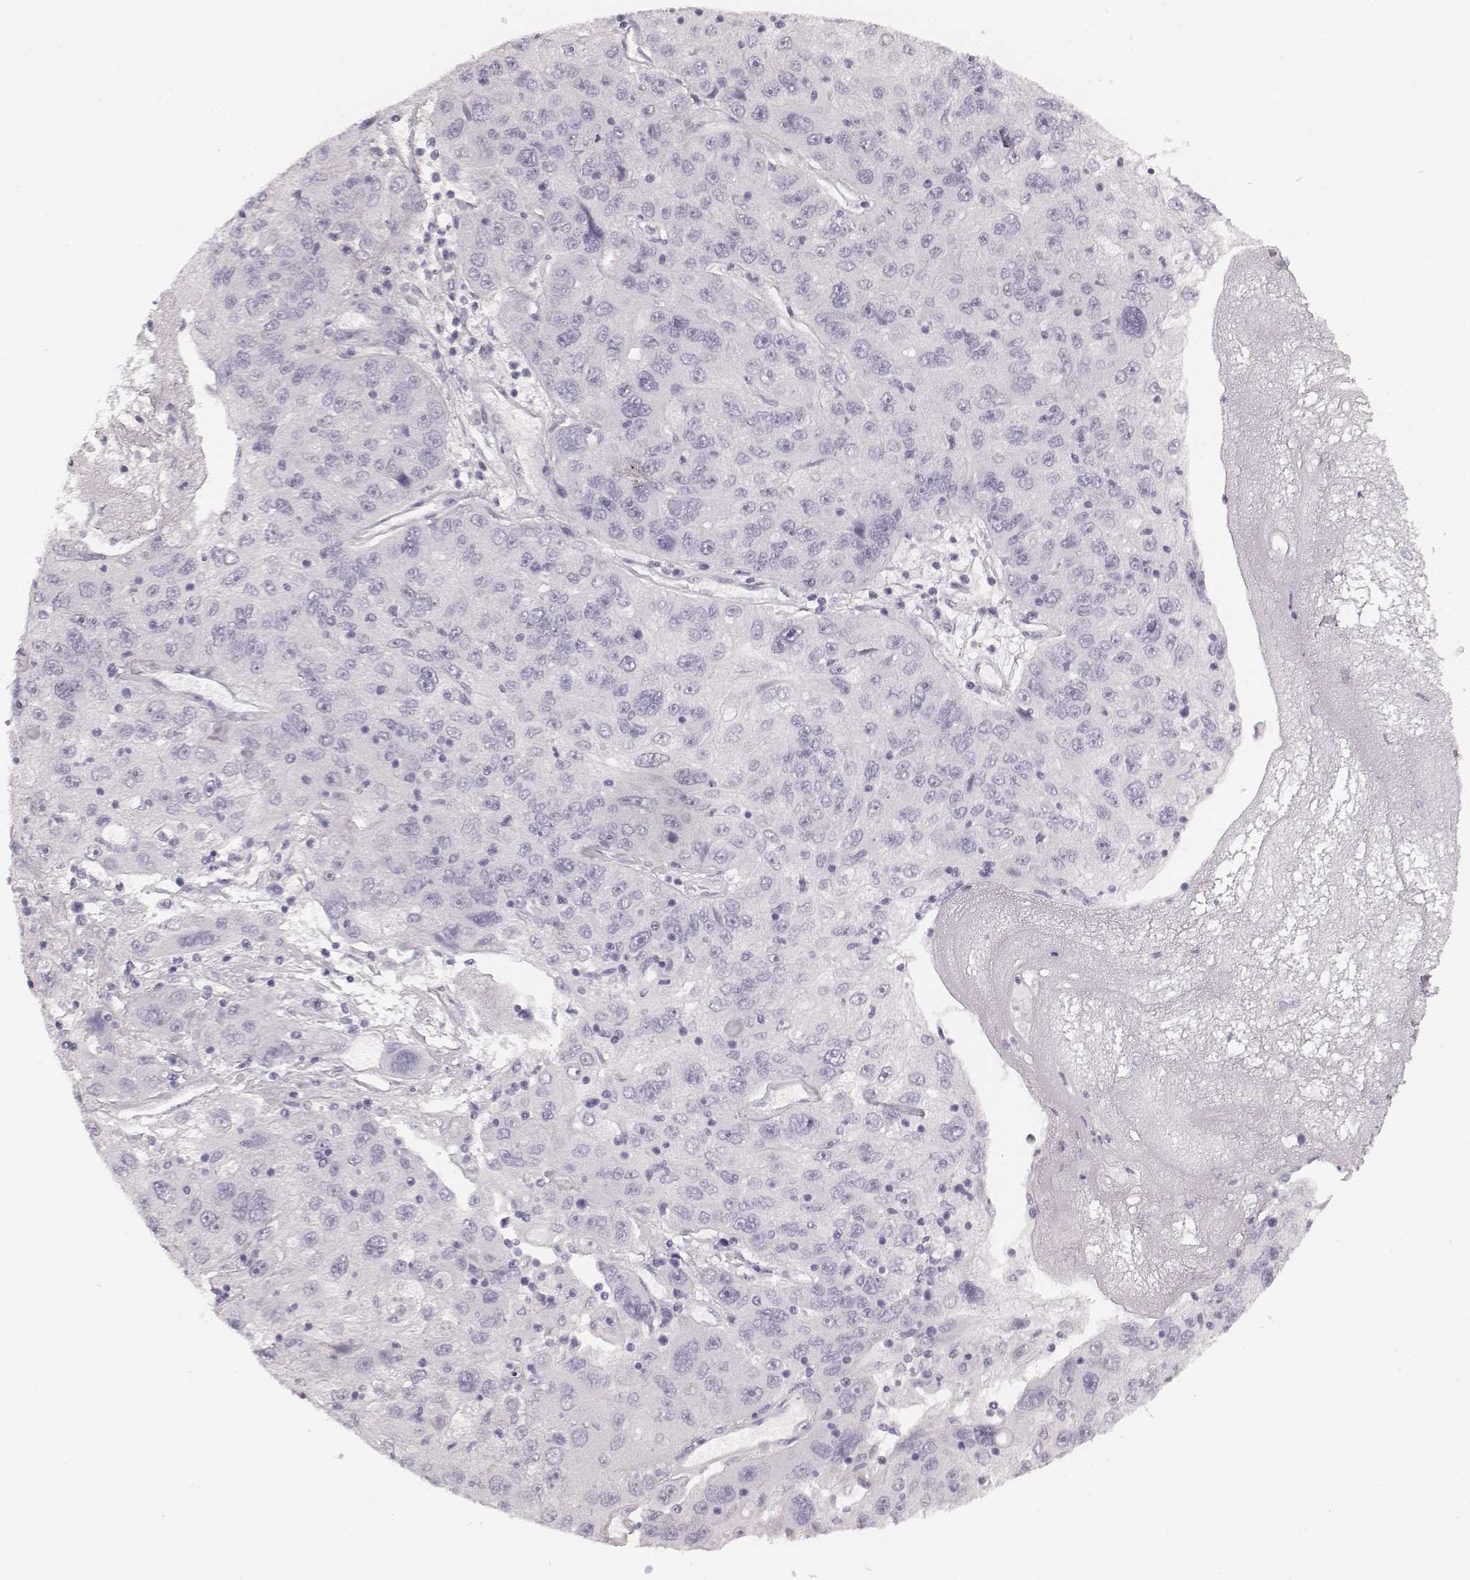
{"staining": {"intensity": "negative", "quantity": "none", "location": "none"}, "tissue": "stomach cancer", "cell_type": "Tumor cells", "image_type": "cancer", "snomed": [{"axis": "morphology", "description": "Adenocarcinoma, NOS"}, {"axis": "topography", "description": "Stomach"}], "caption": "This is an immunohistochemistry (IHC) histopathology image of human adenocarcinoma (stomach). There is no staining in tumor cells.", "gene": "HNF4G", "patient": {"sex": "male", "age": 56}}